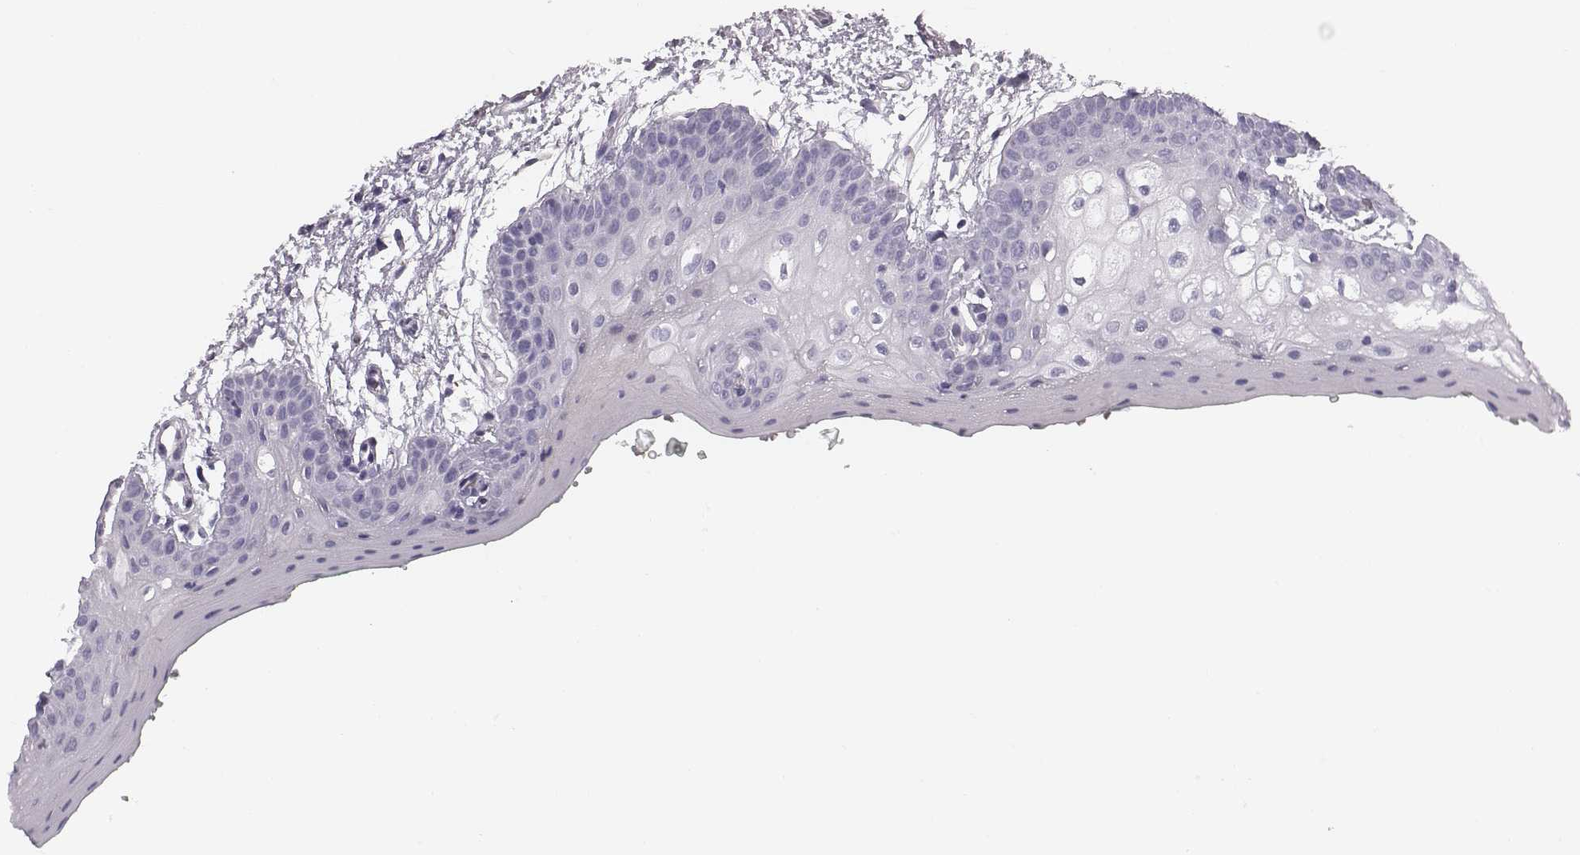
{"staining": {"intensity": "negative", "quantity": "none", "location": "none"}, "tissue": "oral mucosa", "cell_type": "Squamous epithelial cells", "image_type": "normal", "snomed": [{"axis": "morphology", "description": "Normal tissue, NOS"}, {"axis": "morphology", "description": "Squamous cell carcinoma, NOS"}, {"axis": "topography", "description": "Oral tissue"}, {"axis": "topography", "description": "Head-Neck"}], "caption": "Normal oral mucosa was stained to show a protein in brown. There is no significant positivity in squamous epithelial cells. (DAB (3,3'-diaminobenzidine) immunohistochemistry visualized using brightfield microscopy, high magnification).", "gene": "HBZ", "patient": {"sex": "female", "age": 50}}